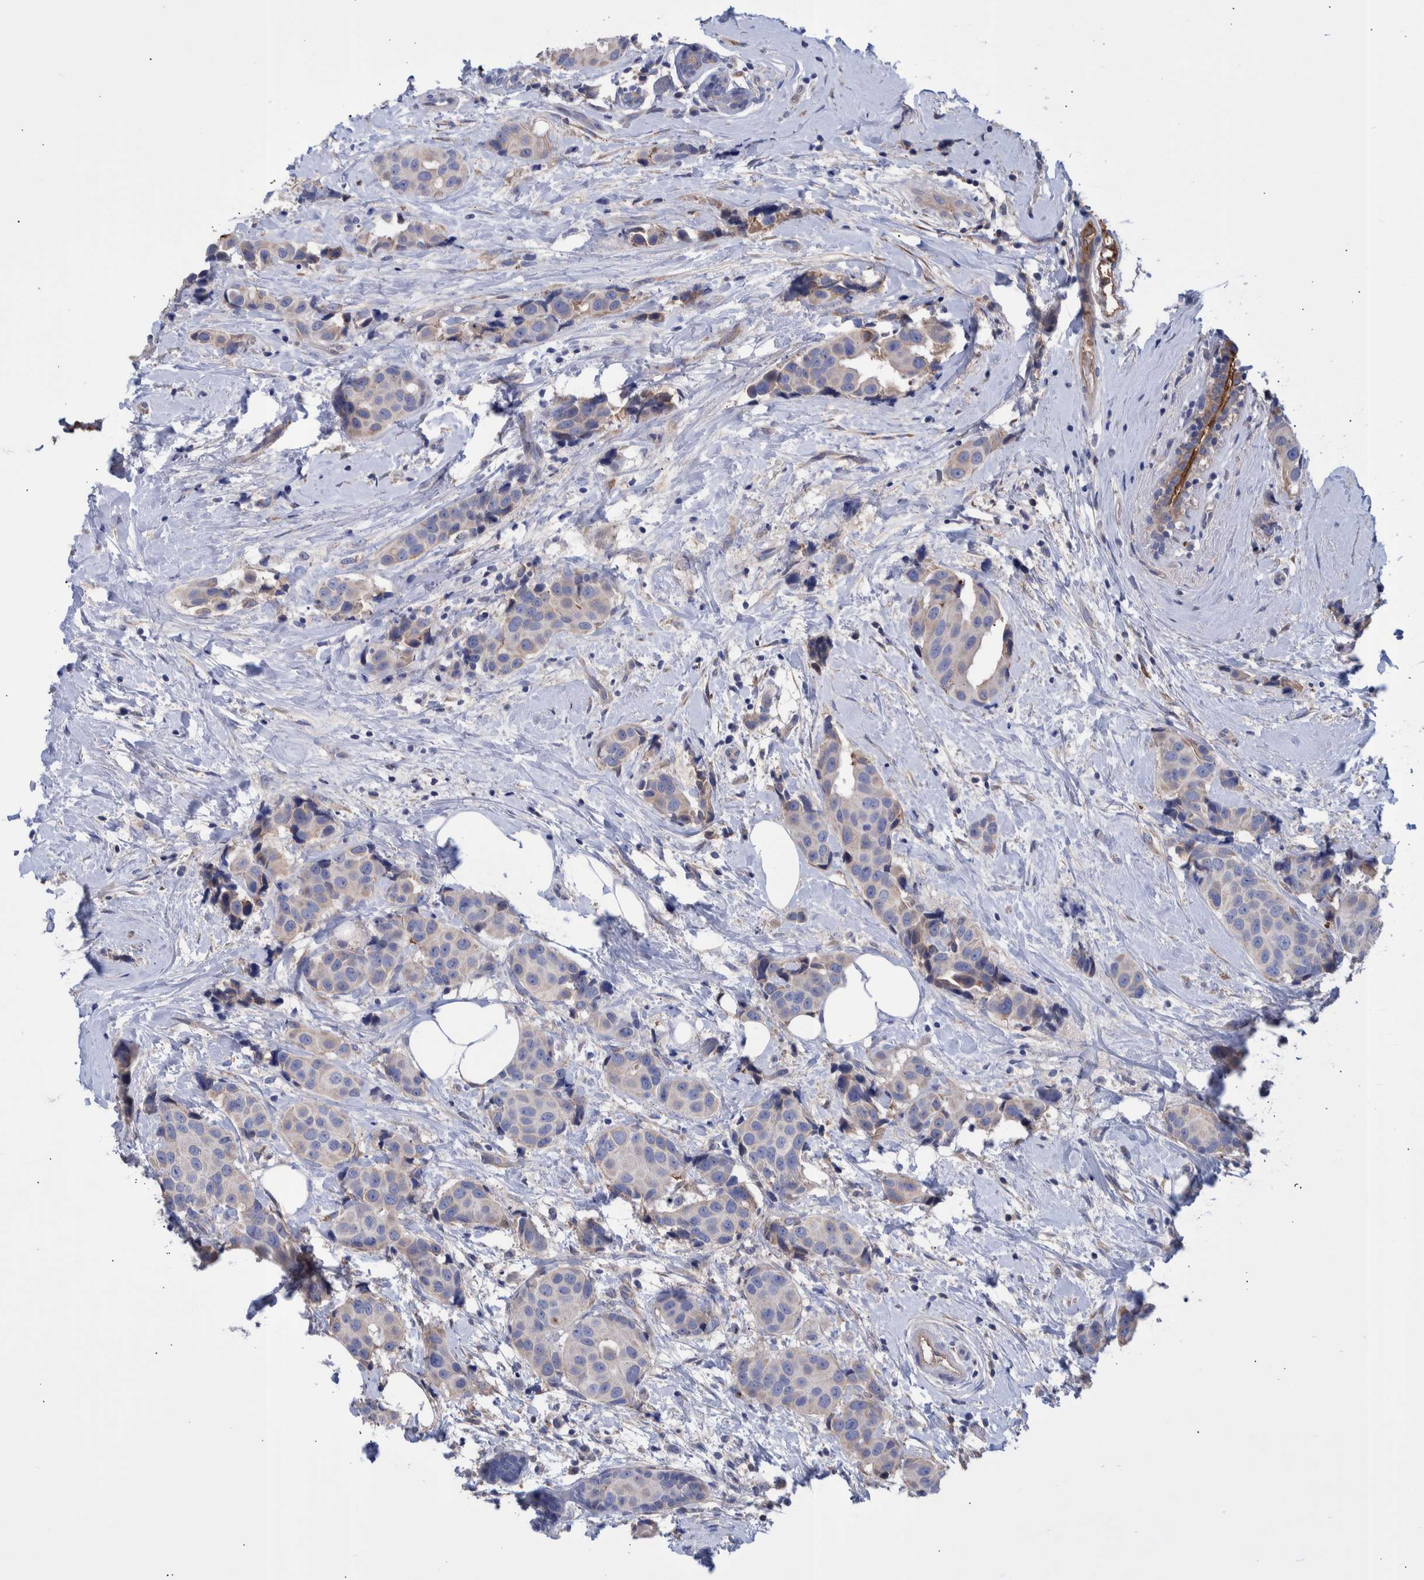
{"staining": {"intensity": "weak", "quantity": "<25%", "location": "cytoplasmic/membranous"}, "tissue": "breast cancer", "cell_type": "Tumor cells", "image_type": "cancer", "snomed": [{"axis": "morphology", "description": "Normal tissue, NOS"}, {"axis": "morphology", "description": "Duct carcinoma"}, {"axis": "topography", "description": "Breast"}], "caption": "There is no significant expression in tumor cells of breast invasive ductal carcinoma.", "gene": "DLL4", "patient": {"sex": "female", "age": 39}}